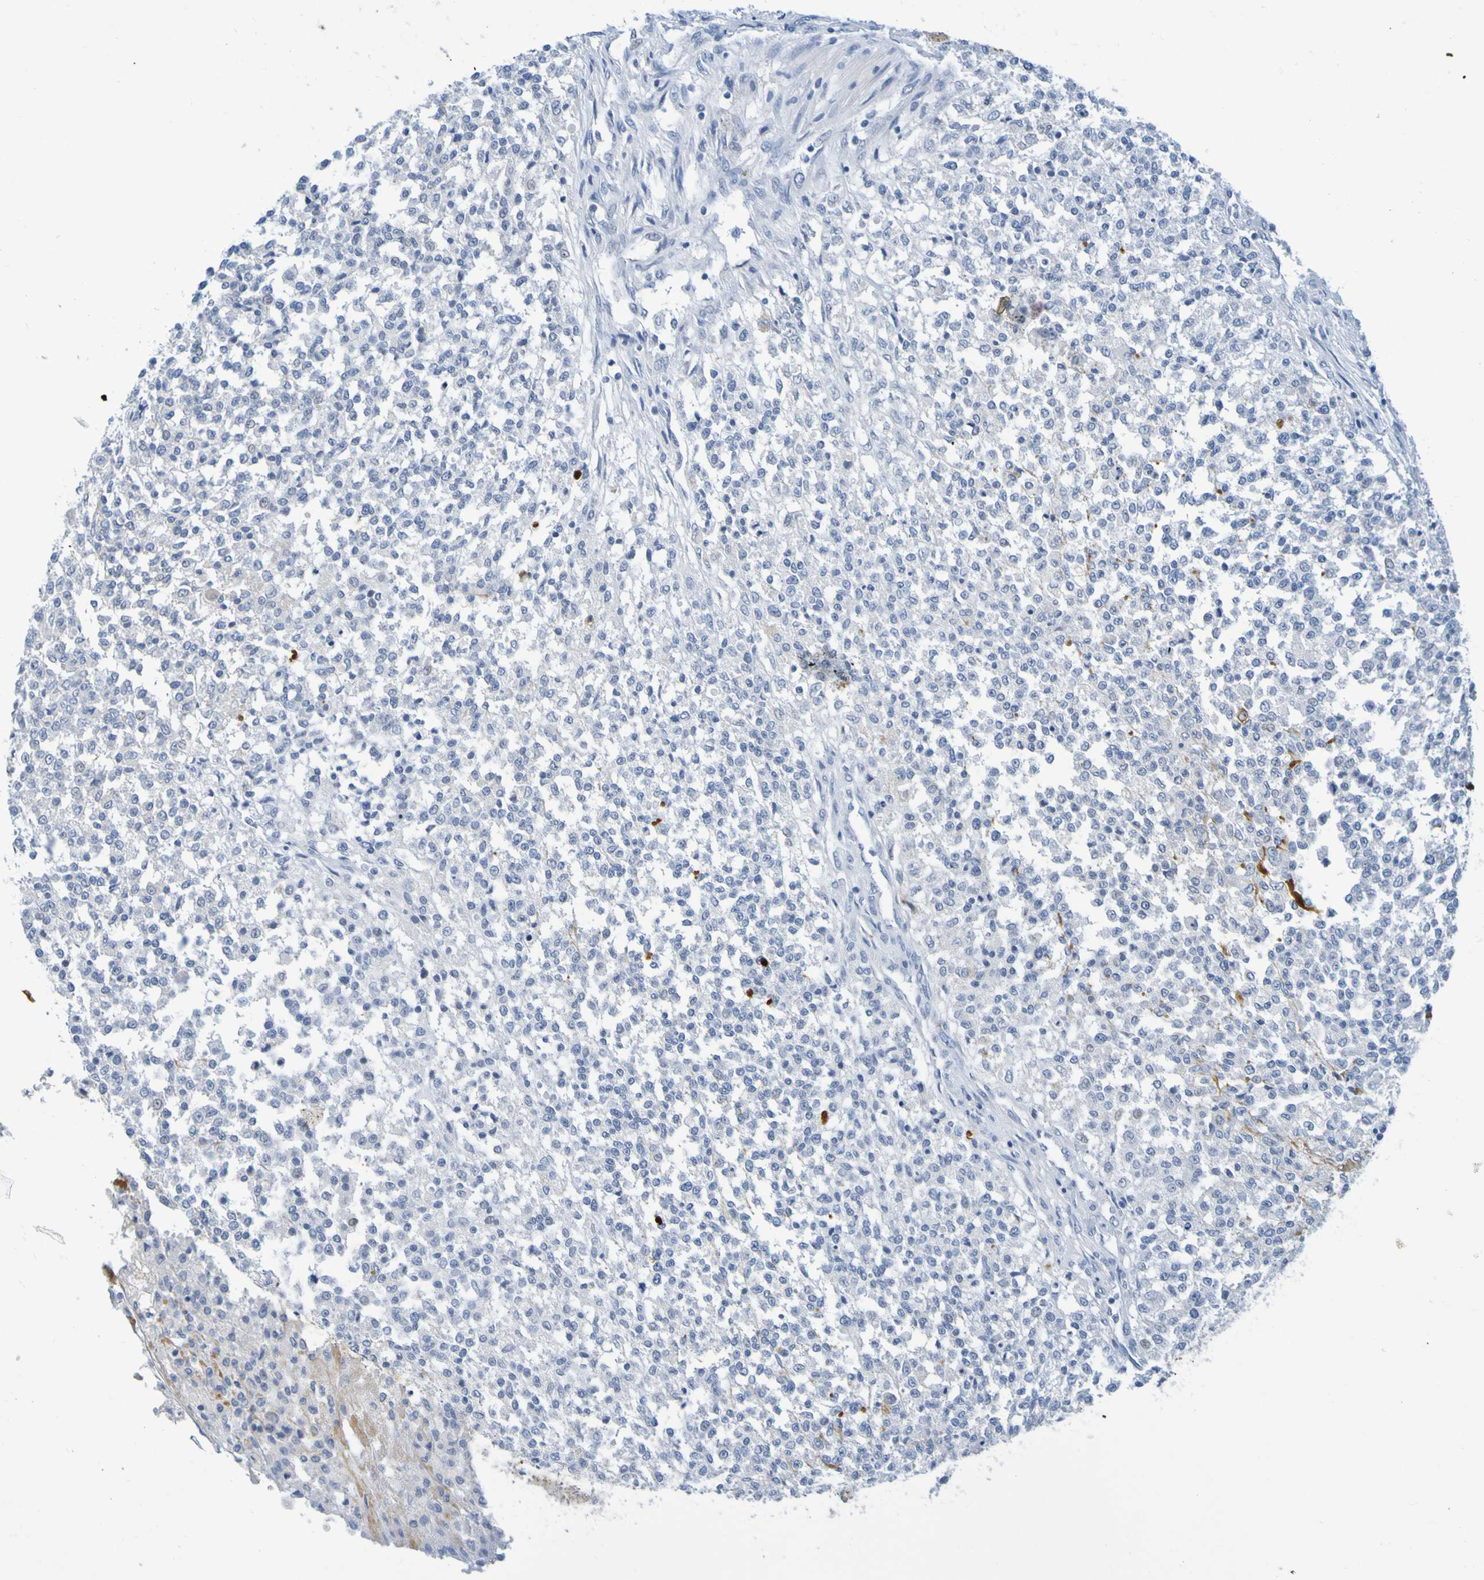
{"staining": {"intensity": "negative", "quantity": "none", "location": "none"}, "tissue": "testis cancer", "cell_type": "Tumor cells", "image_type": "cancer", "snomed": [{"axis": "morphology", "description": "Seminoma, NOS"}, {"axis": "topography", "description": "Testis"}], "caption": "A histopathology image of human testis cancer (seminoma) is negative for staining in tumor cells.", "gene": "IL10", "patient": {"sex": "male", "age": 59}}